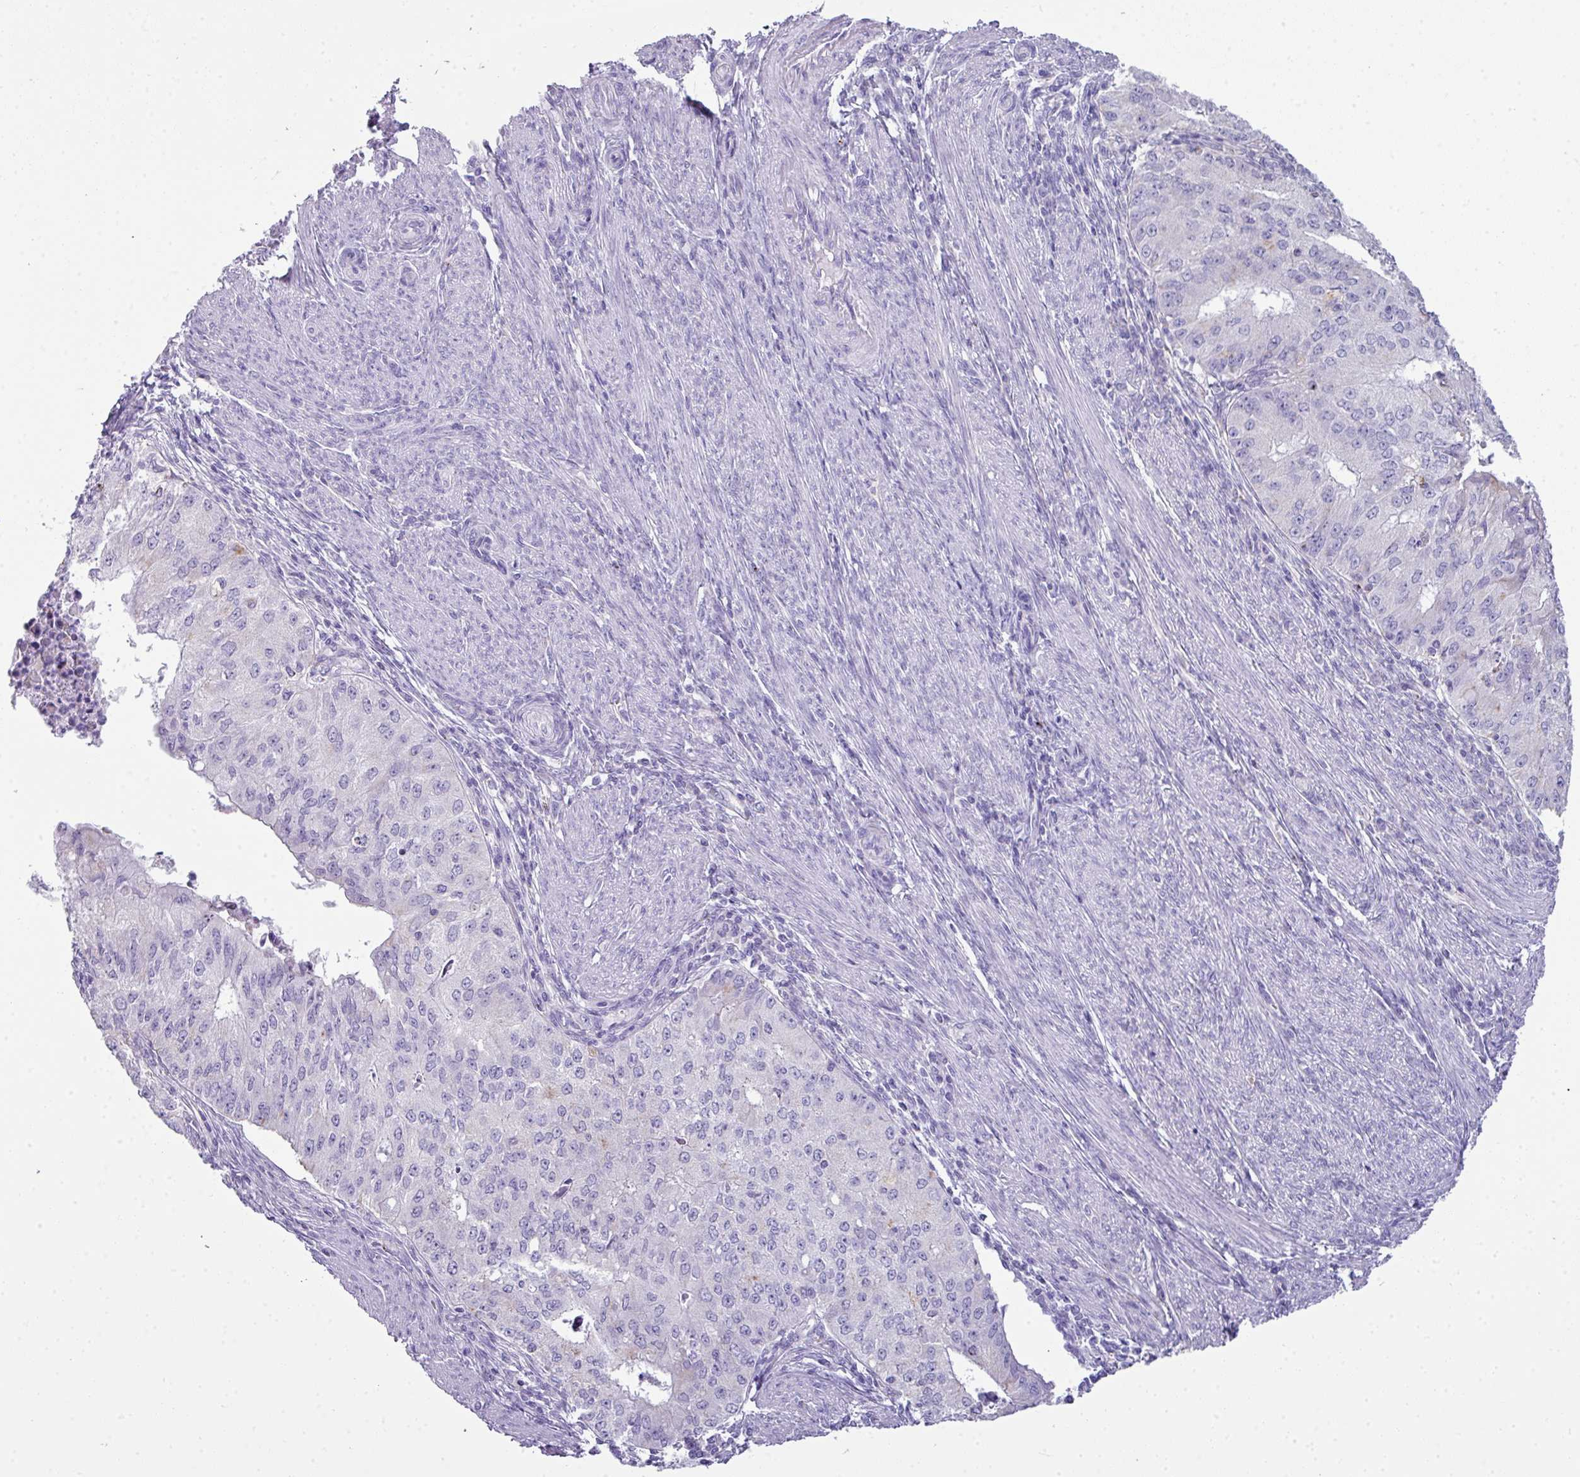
{"staining": {"intensity": "negative", "quantity": "none", "location": "none"}, "tissue": "endometrial cancer", "cell_type": "Tumor cells", "image_type": "cancer", "snomed": [{"axis": "morphology", "description": "Adenocarcinoma, NOS"}, {"axis": "topography", "description": "Endometrium"}], "caption": "The image reveals no staining of tumor cells in endometrial cancer.", "gene": "ZNF568", "patient": {"sex": "female", "age": 50}}